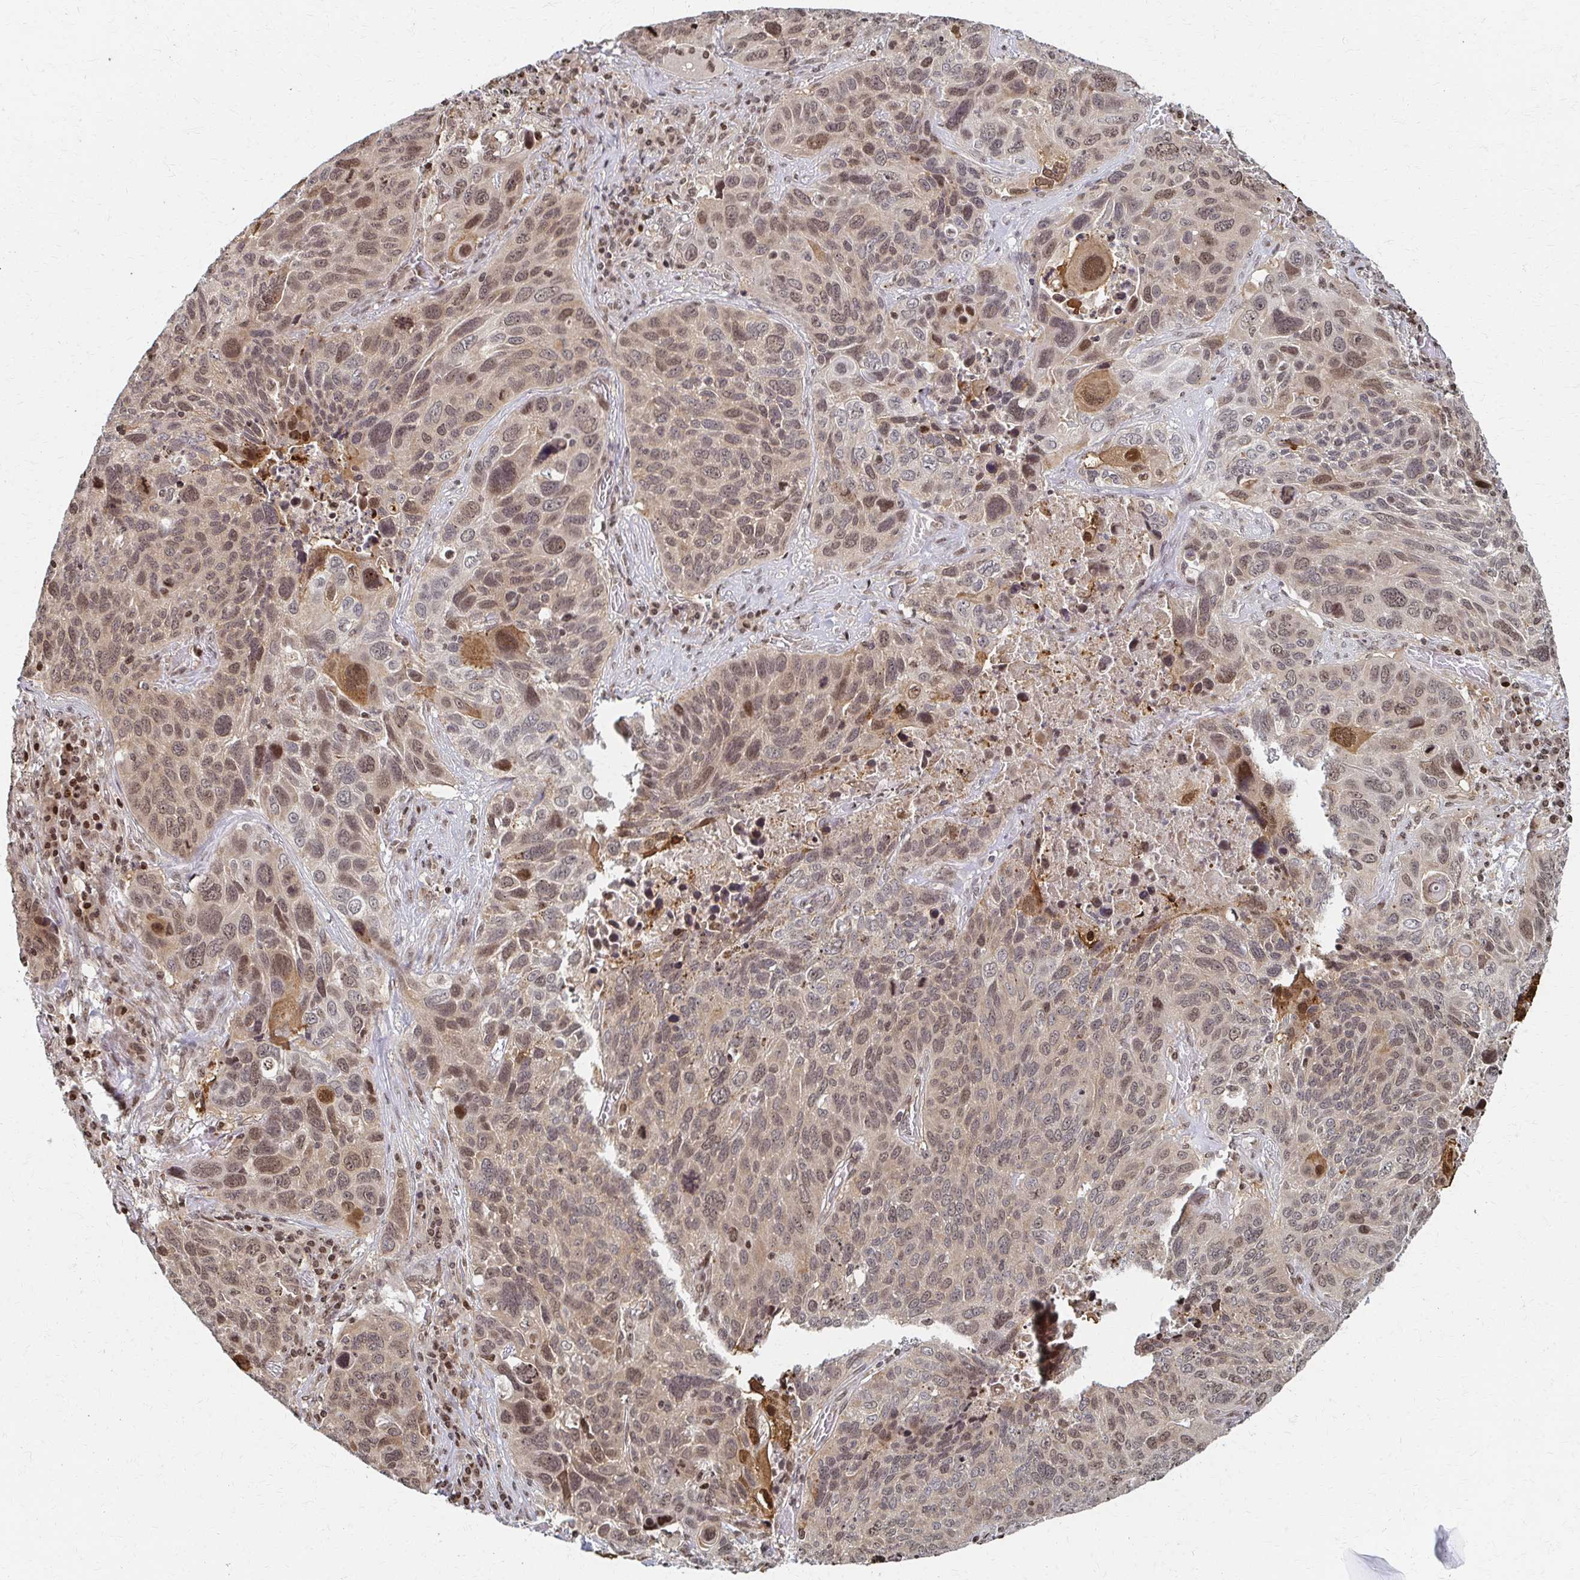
{"staining": {"intensity": "weak", "quantity": "25%-75%", "location": "nuclear"}, "tissue": "lung cancer", "cell_type": "Tumor cells", "image_type": "cancer", "snomed": [{"axis": "morphology", "description": "Squamous cell carcinoma, NOS"}, {"axis": "topography", "description": "Lung"}], "caption": "Immunohistochemical staining of lung cancer demonstrates weak nuclear protein expression in approximately 25%-75% of tumor cells.", "gene": "PSMD7", "patient": {"sex": "male", "age": 68}}